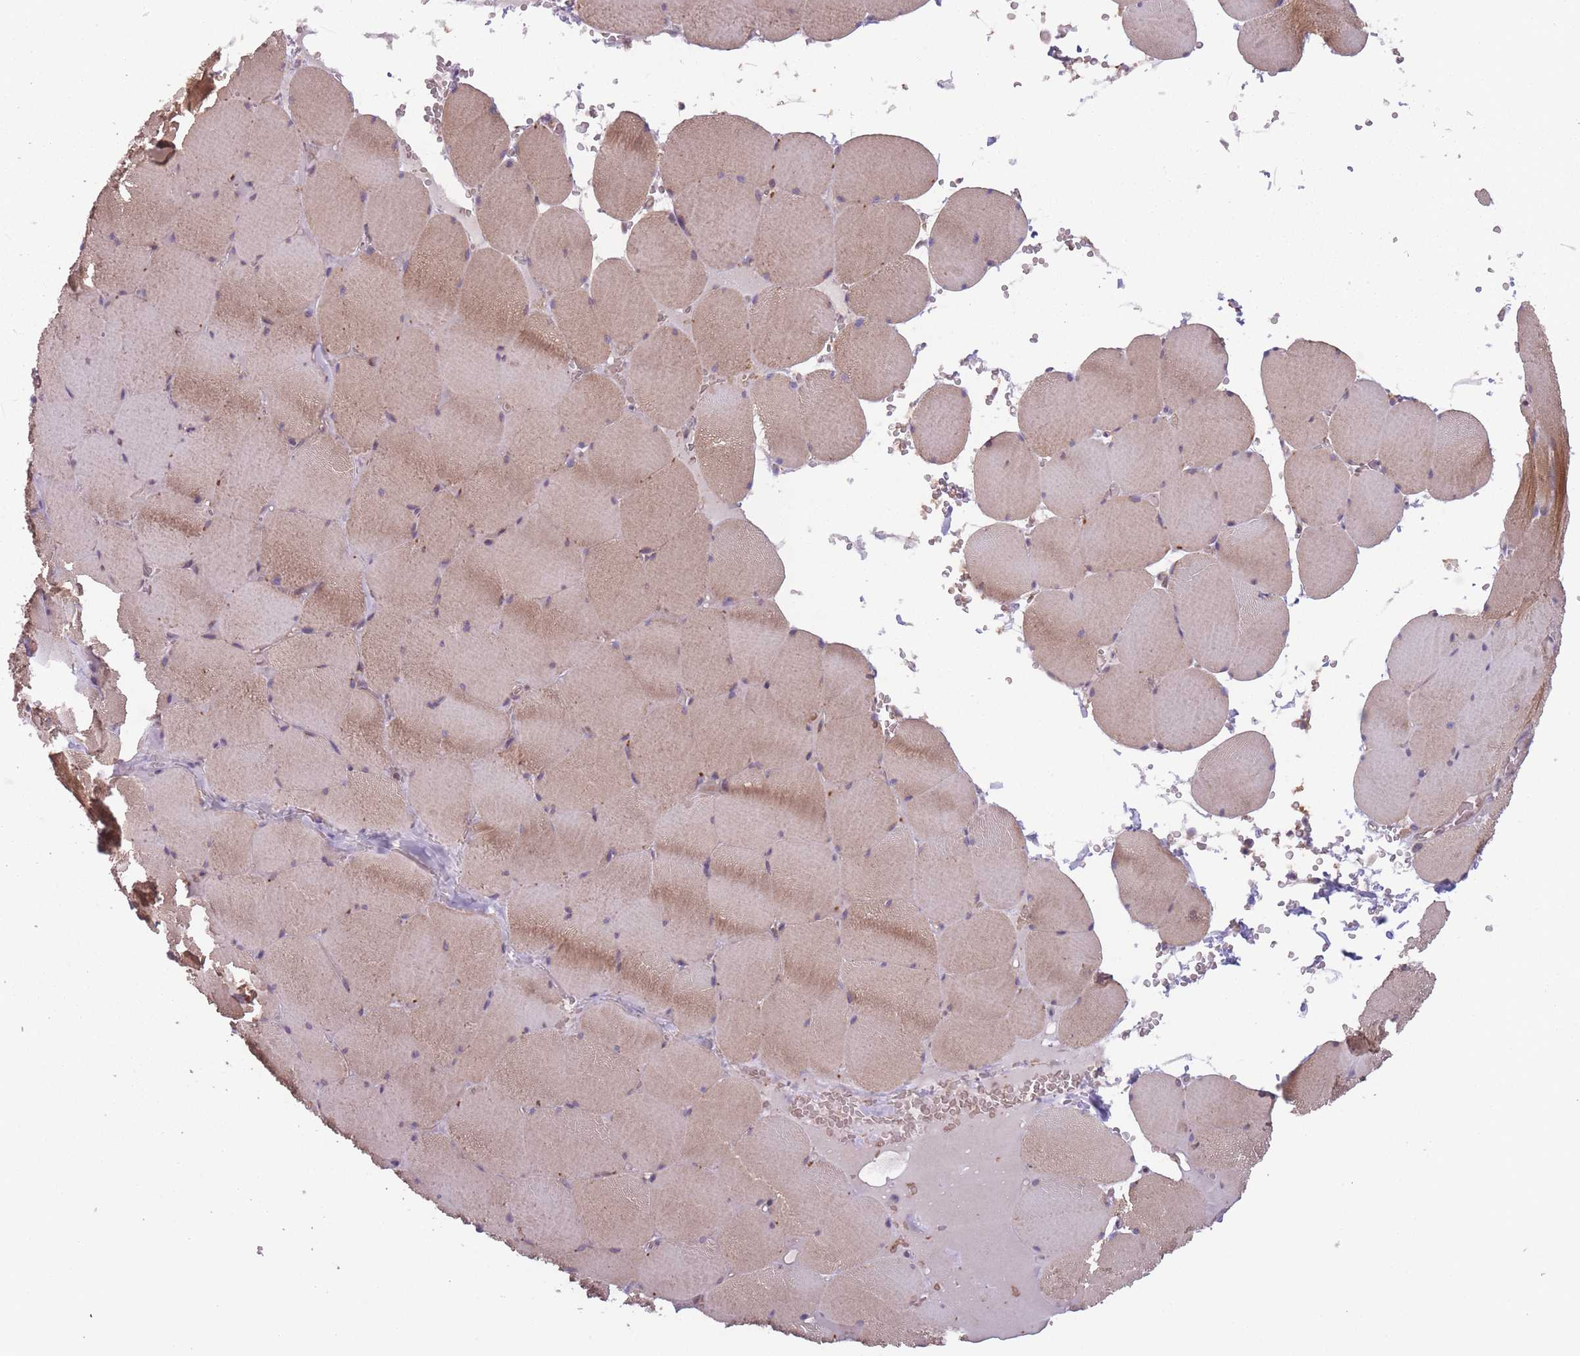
{"staining": {"intensity": "moderate", "quantity": ">75%", "location": "cytoplasmic/membranous"}, "tissue": "skeletal muscle", "cell_type": "Myocytes", "image_type": "normal", "snomed": [{"axis": "morphology", "description": "Normal tissue, NOS"}, {"axis": "topography", "description": "Skeletal muscle"}, {"axis": "topography", "description": "Head-Neck"}], "caption": "IHC of normal human skeletal muscle reveals medium levels of moderate cytoplasmic/membranous positivity in approximately >75% of myocytes.", "gene": "ITPKC", "patient": {"sex": "male", "age": 66}}